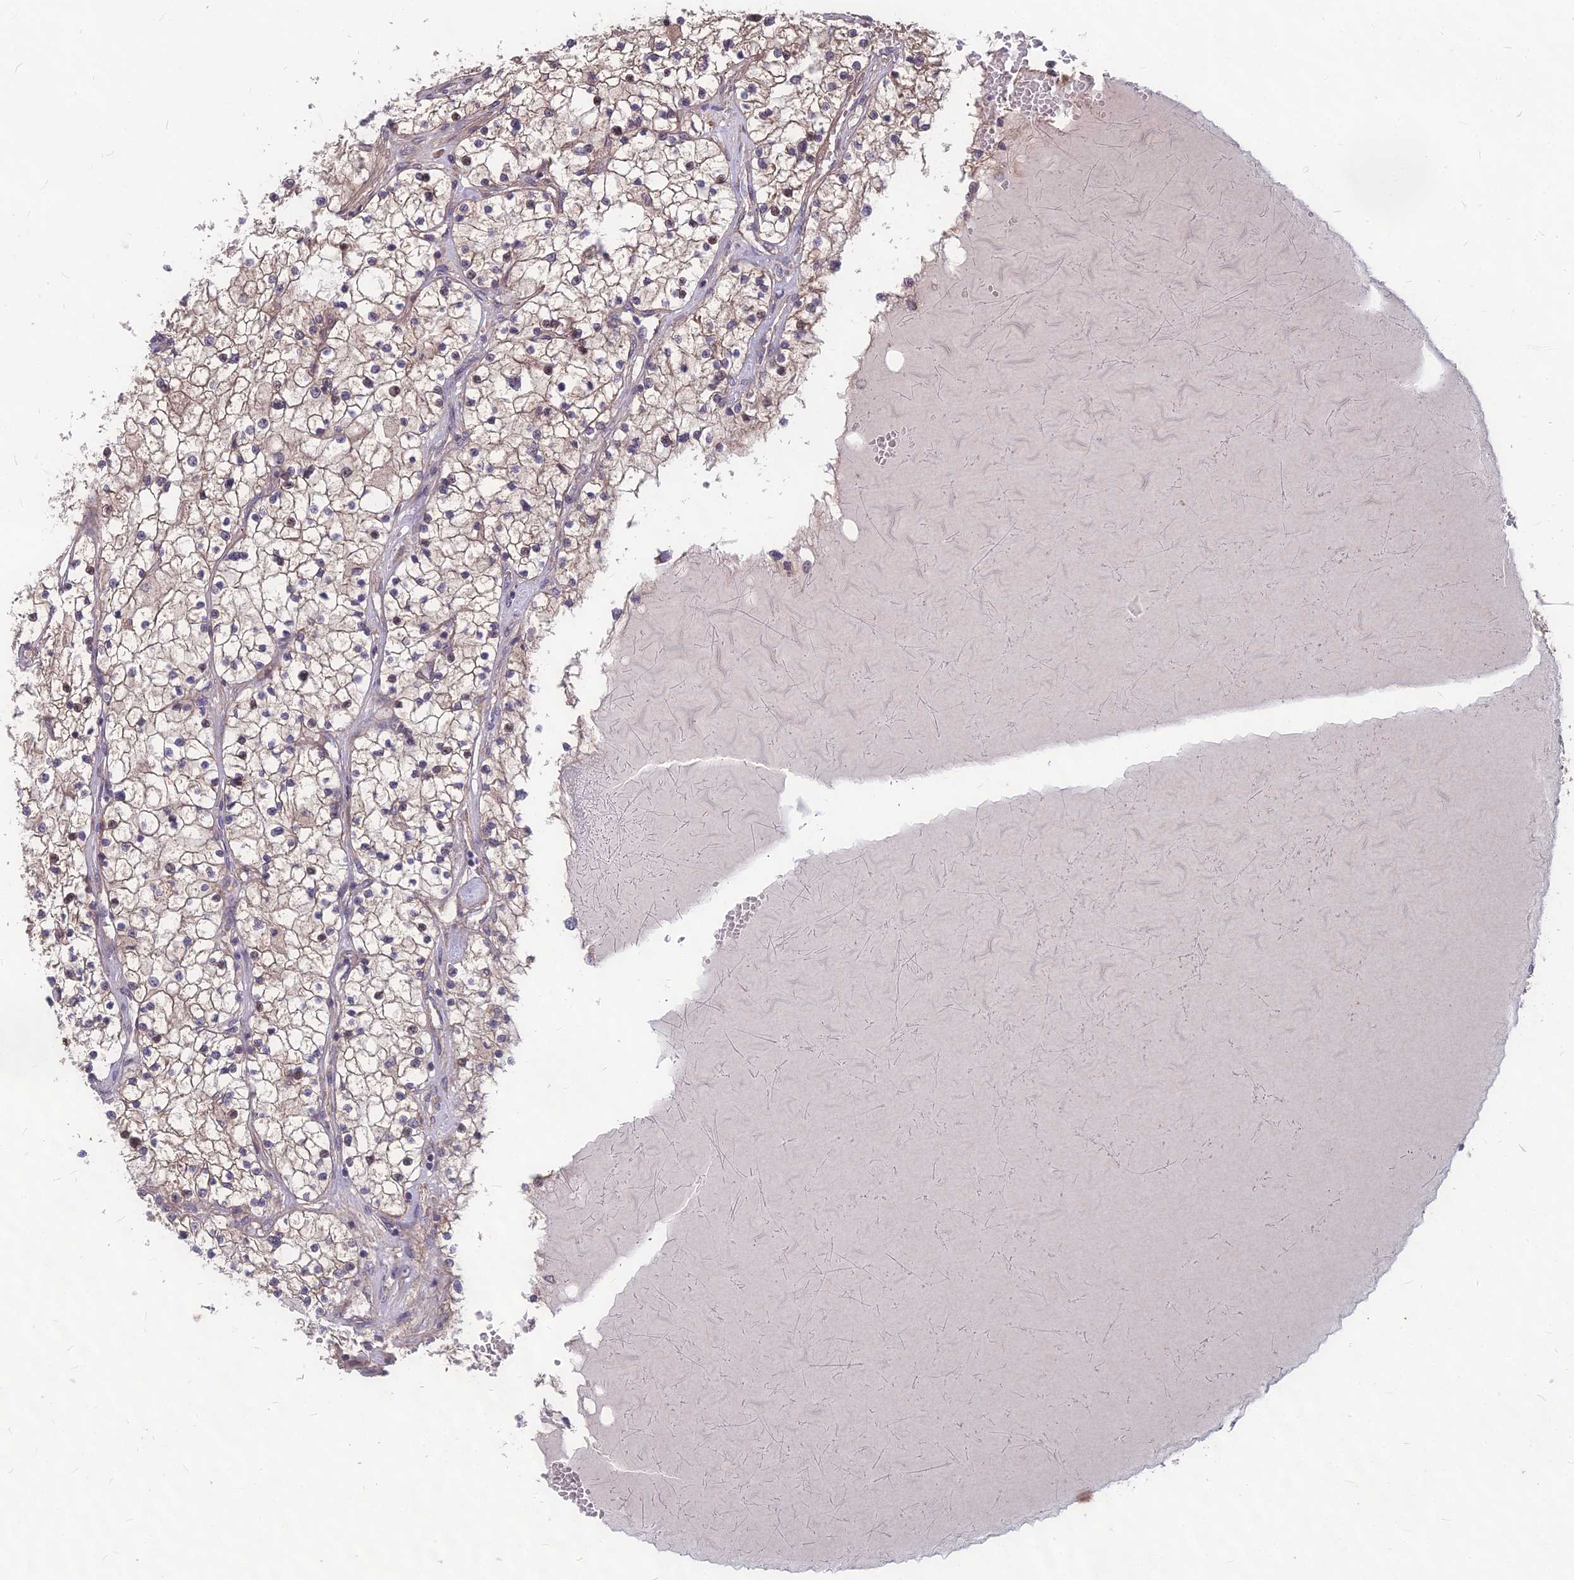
{"staining": {"intensity": "negative", "quantity": "none", "location": "none"}, "tissue": "renal cancer", "cell_type": "Tumor cells", "image_type": "cancer", "snomed": [{"axis": "morphology", "description": "Normal tissue, NOS"}, {"axis": "morphology", "description": "Adenocarcinoma, NOS"}, {"axis": "topography", "description": "Kidney"}], "caption": "A high-resolution micrograph shows IHC staining of renal cancer, which demonstrates no significant expression in tumor cells.", "gene": "LSM6", "patient": {"sex": "male", "age": 68}}